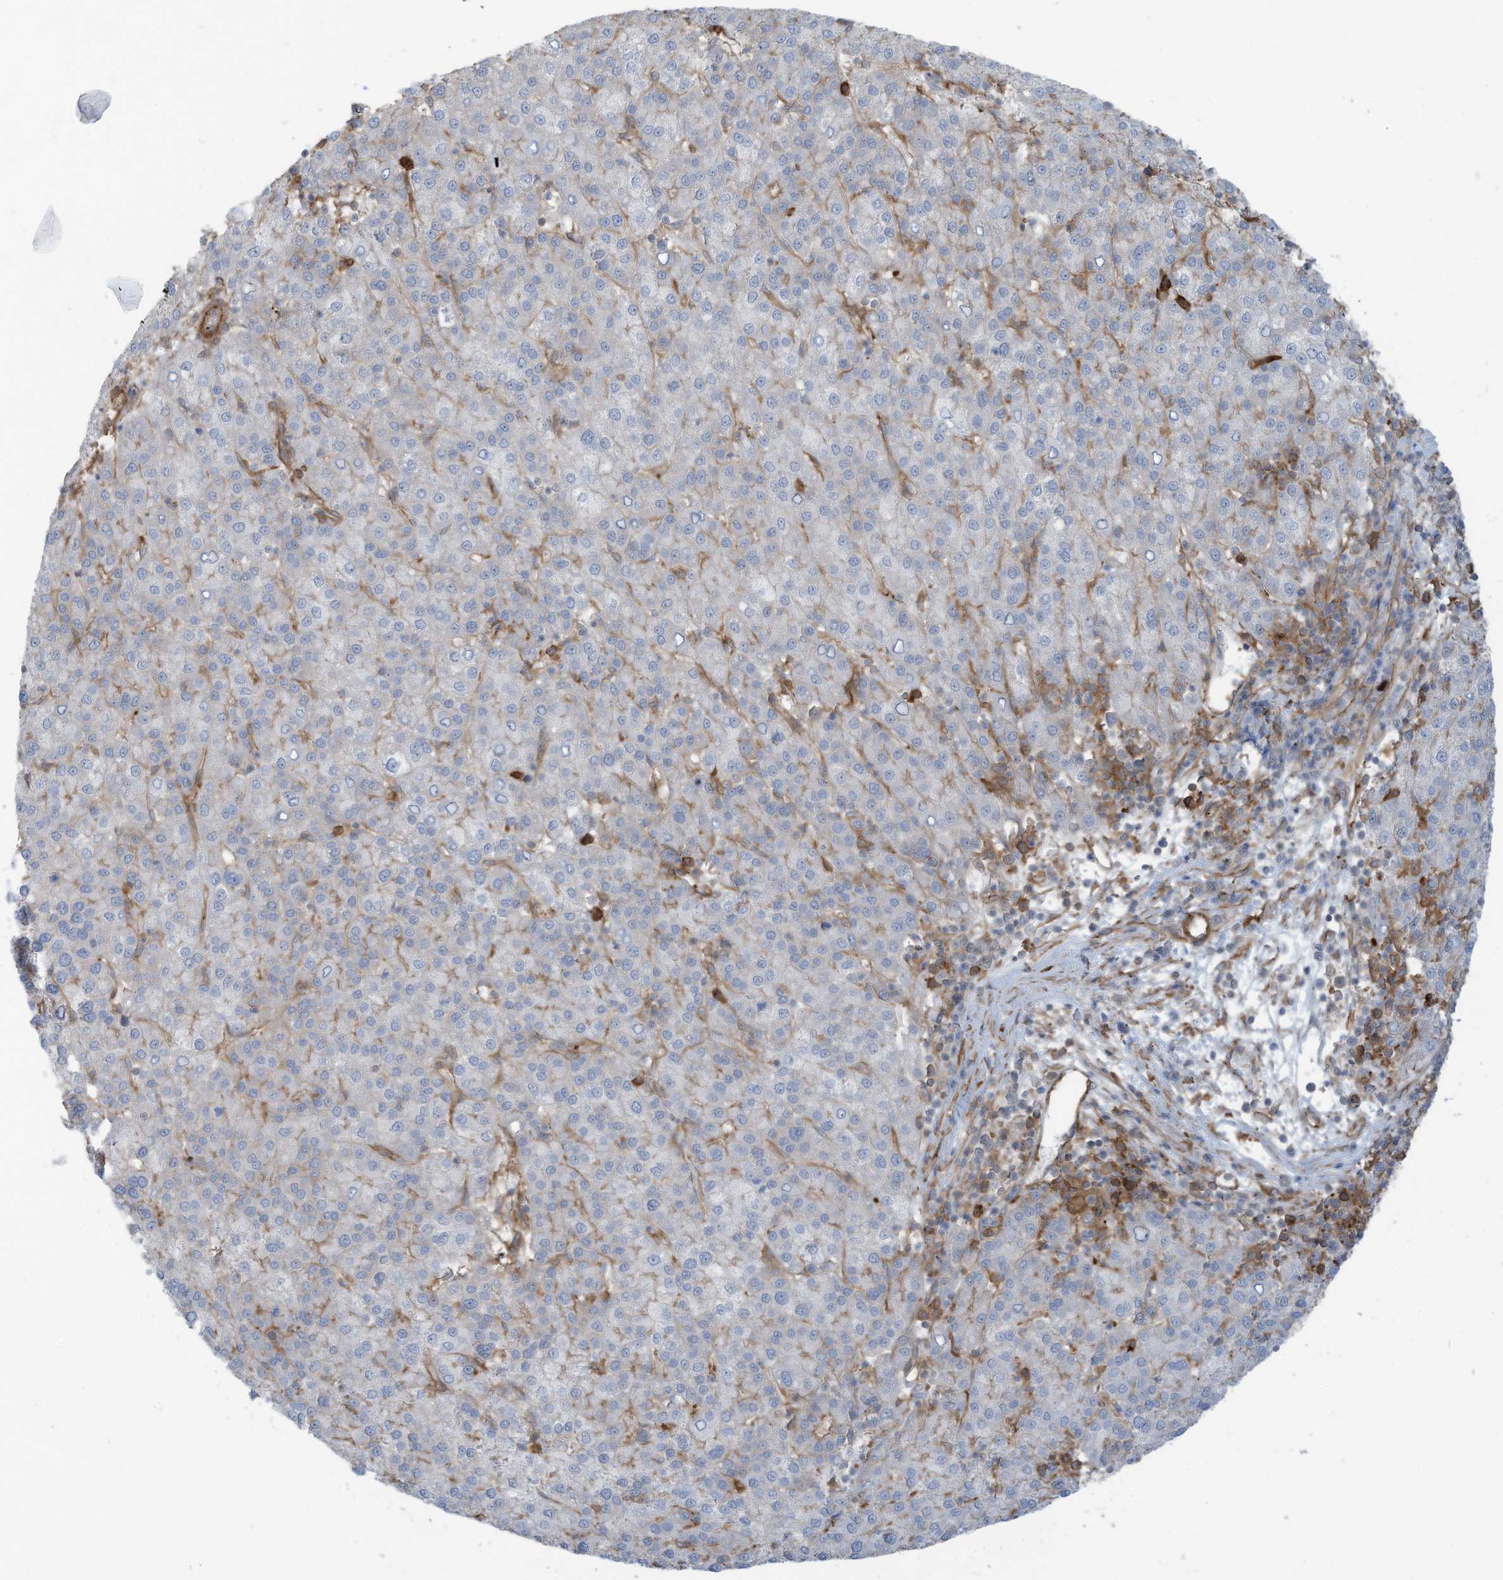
{"staining": {"intensity": "negative", "quantity": "none", "location": "none"}, "tissue": "liver cancer", "cell_type": "Tumor cells", "image_type": "cancer", "snomed": [{"axis": "morphology", "description": "Carcinoma, Hepatocellular, NOS"}, {"axis": "topography", "description": "Liver"}], "caption": "Human liver hepatocellular carcinoma stained for a protein using immunohistochemistry exhibits no staining in tumor cells.", "gene": "SLC9A2", "patient": {"sex": "female", "age": 58}}